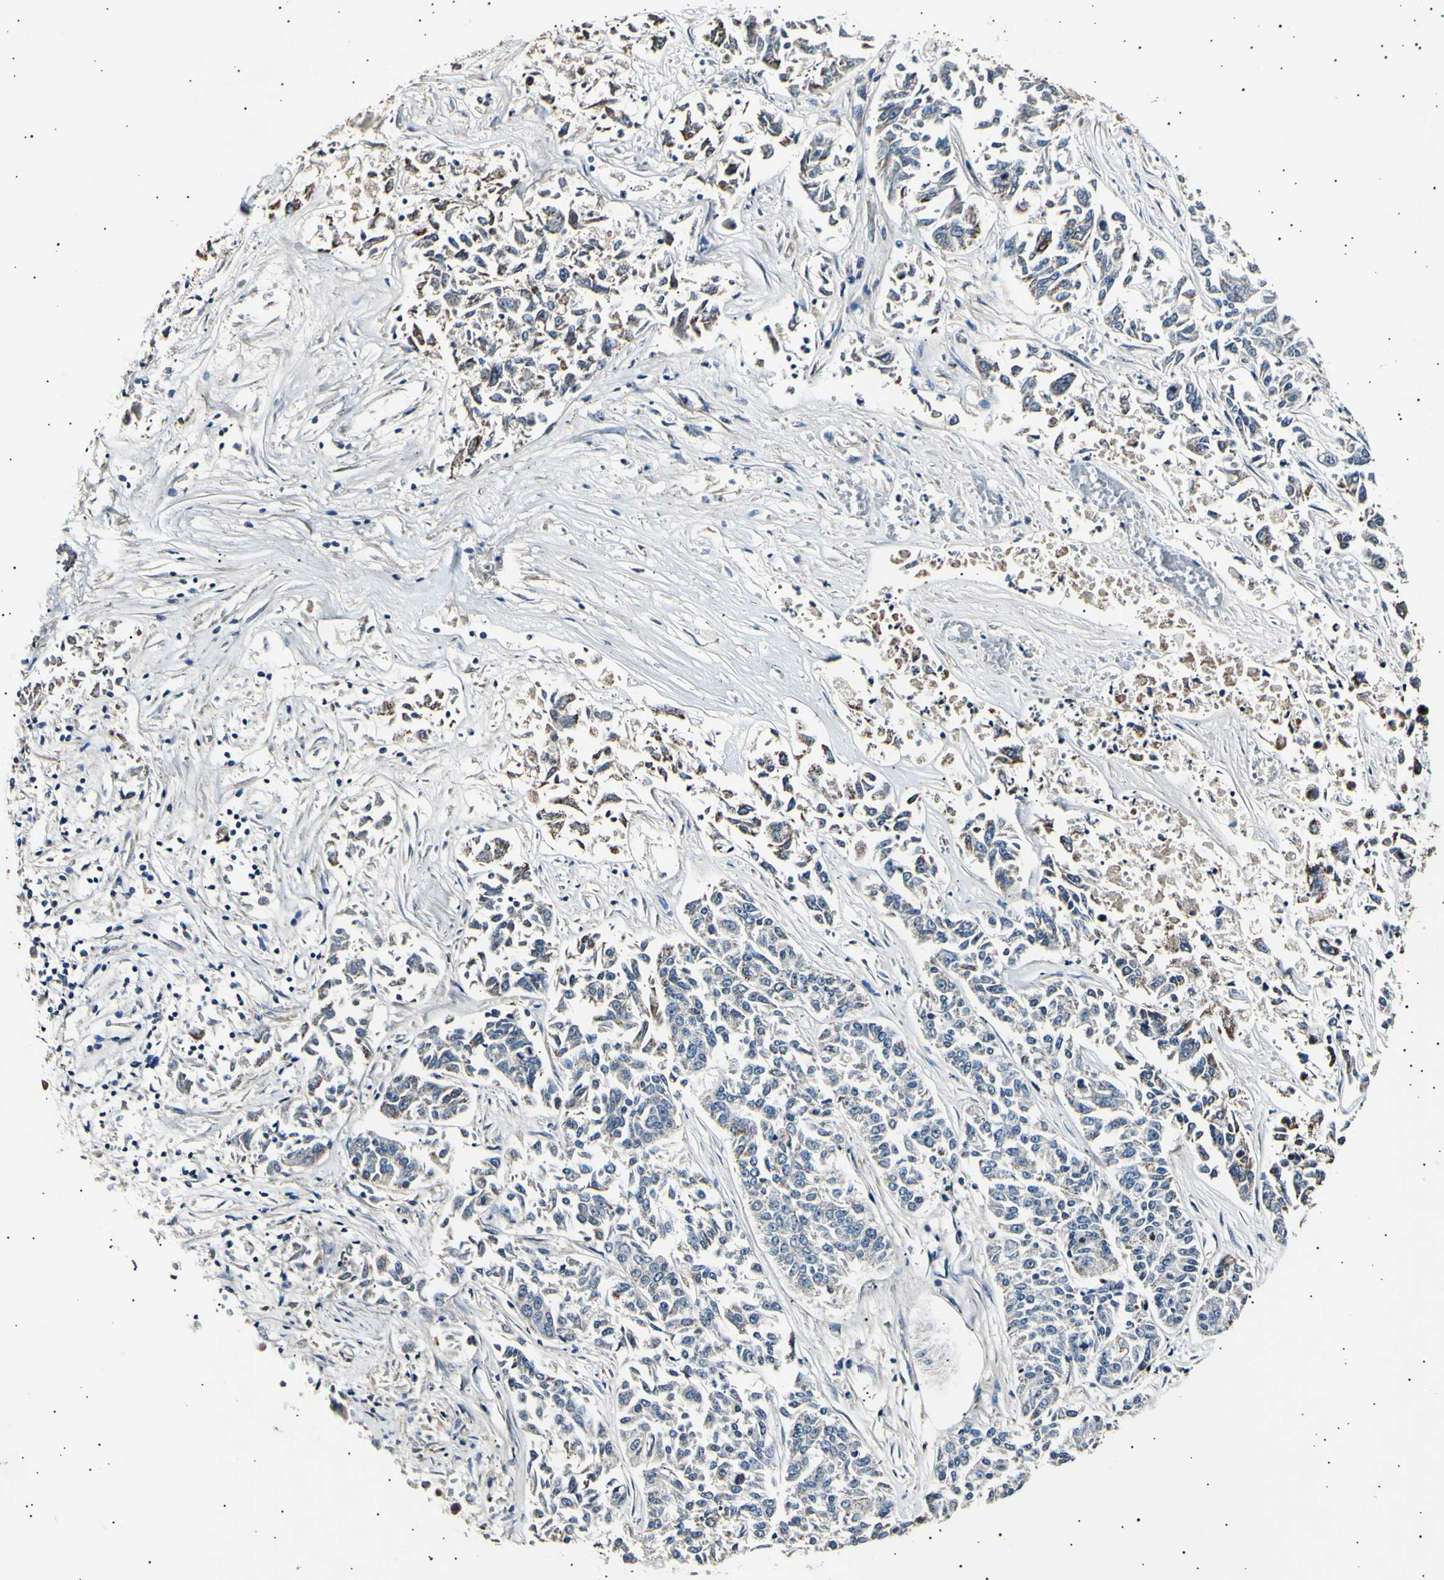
{"staining": {"intensity": "negative", "quantity": "none", "location": "none"}, "tissue": "lung cancer", "cell_type": "Tumor cells", "image_type": "cancer", "snomed": [{"axis": "morphology", "description": "Adenocarcinoma, NOS"}, {"axis": "topography", "description": "Lung"}], "caption": "Immunohistochemistry histopathology image of lung adenocarcinoma stained for a protein (brown), which demonstrates no expression in tumor cells. (Stains: DAB immunohistochemistry (IHC) with hematoxylin counter stain, Microscopy: brightfield microscopy at high magnification).", "gene": "ITGA6", "patient": {"sex": "male", "age": 84}}